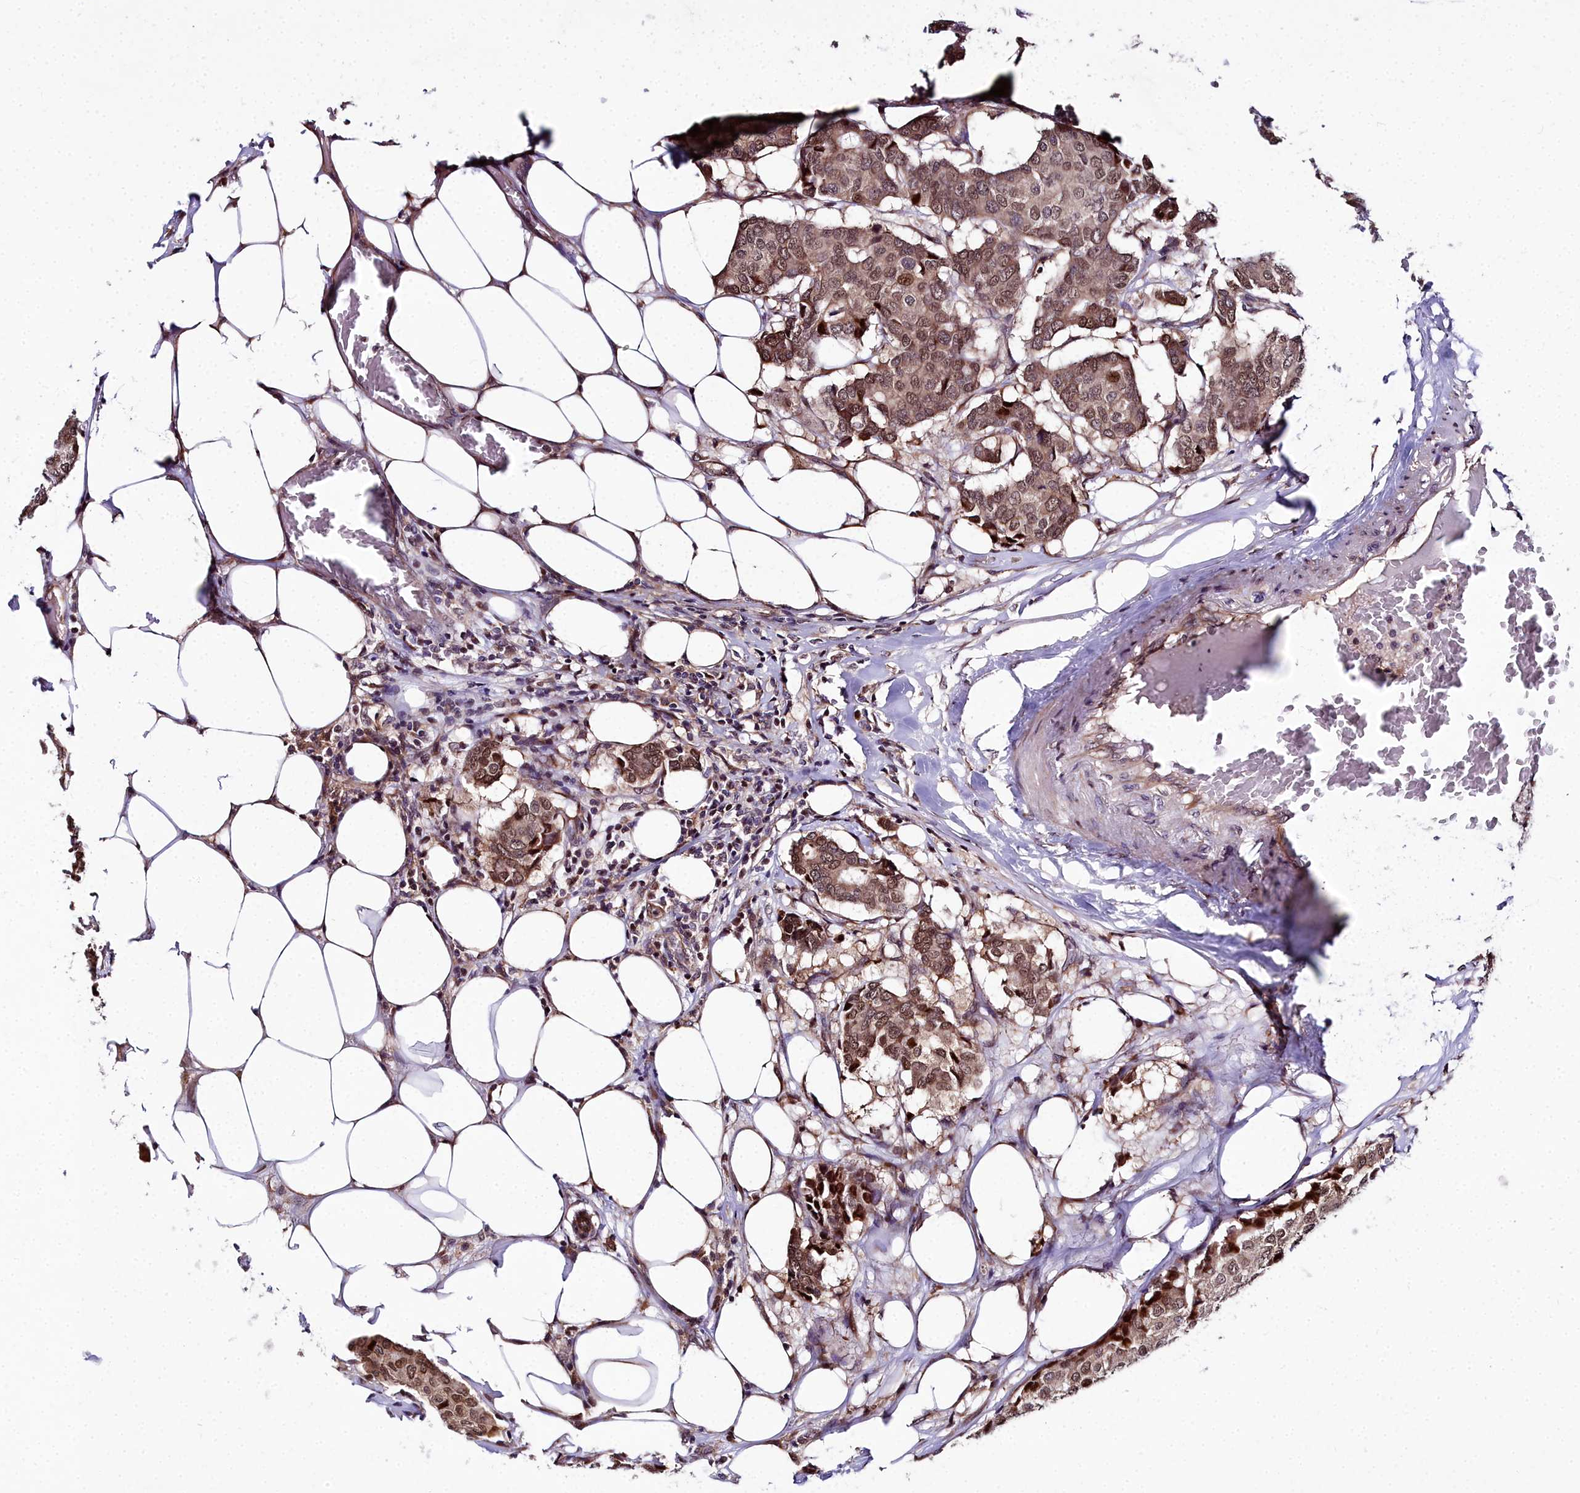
{"staining": {"intensity": "moderate", "quantity": ">75%", "location": "nuclear"}, "tissue": "breast cancer", "cell_type": "Tumor cells", "image_type": "cancer", "snomed": [{"axis": "morphology", "description": "Duct carcinoma"}, {"axis": "topography", "description": "Breast"}], "caption": "Immunohistochemical staining of infiltrating ductal carcinoma (breast) demonstrates moderate nuclear protein expression in about >75% of tumor cells.", "gene": "AP1M1", "patient": {"sex": "female", "age": 75}}